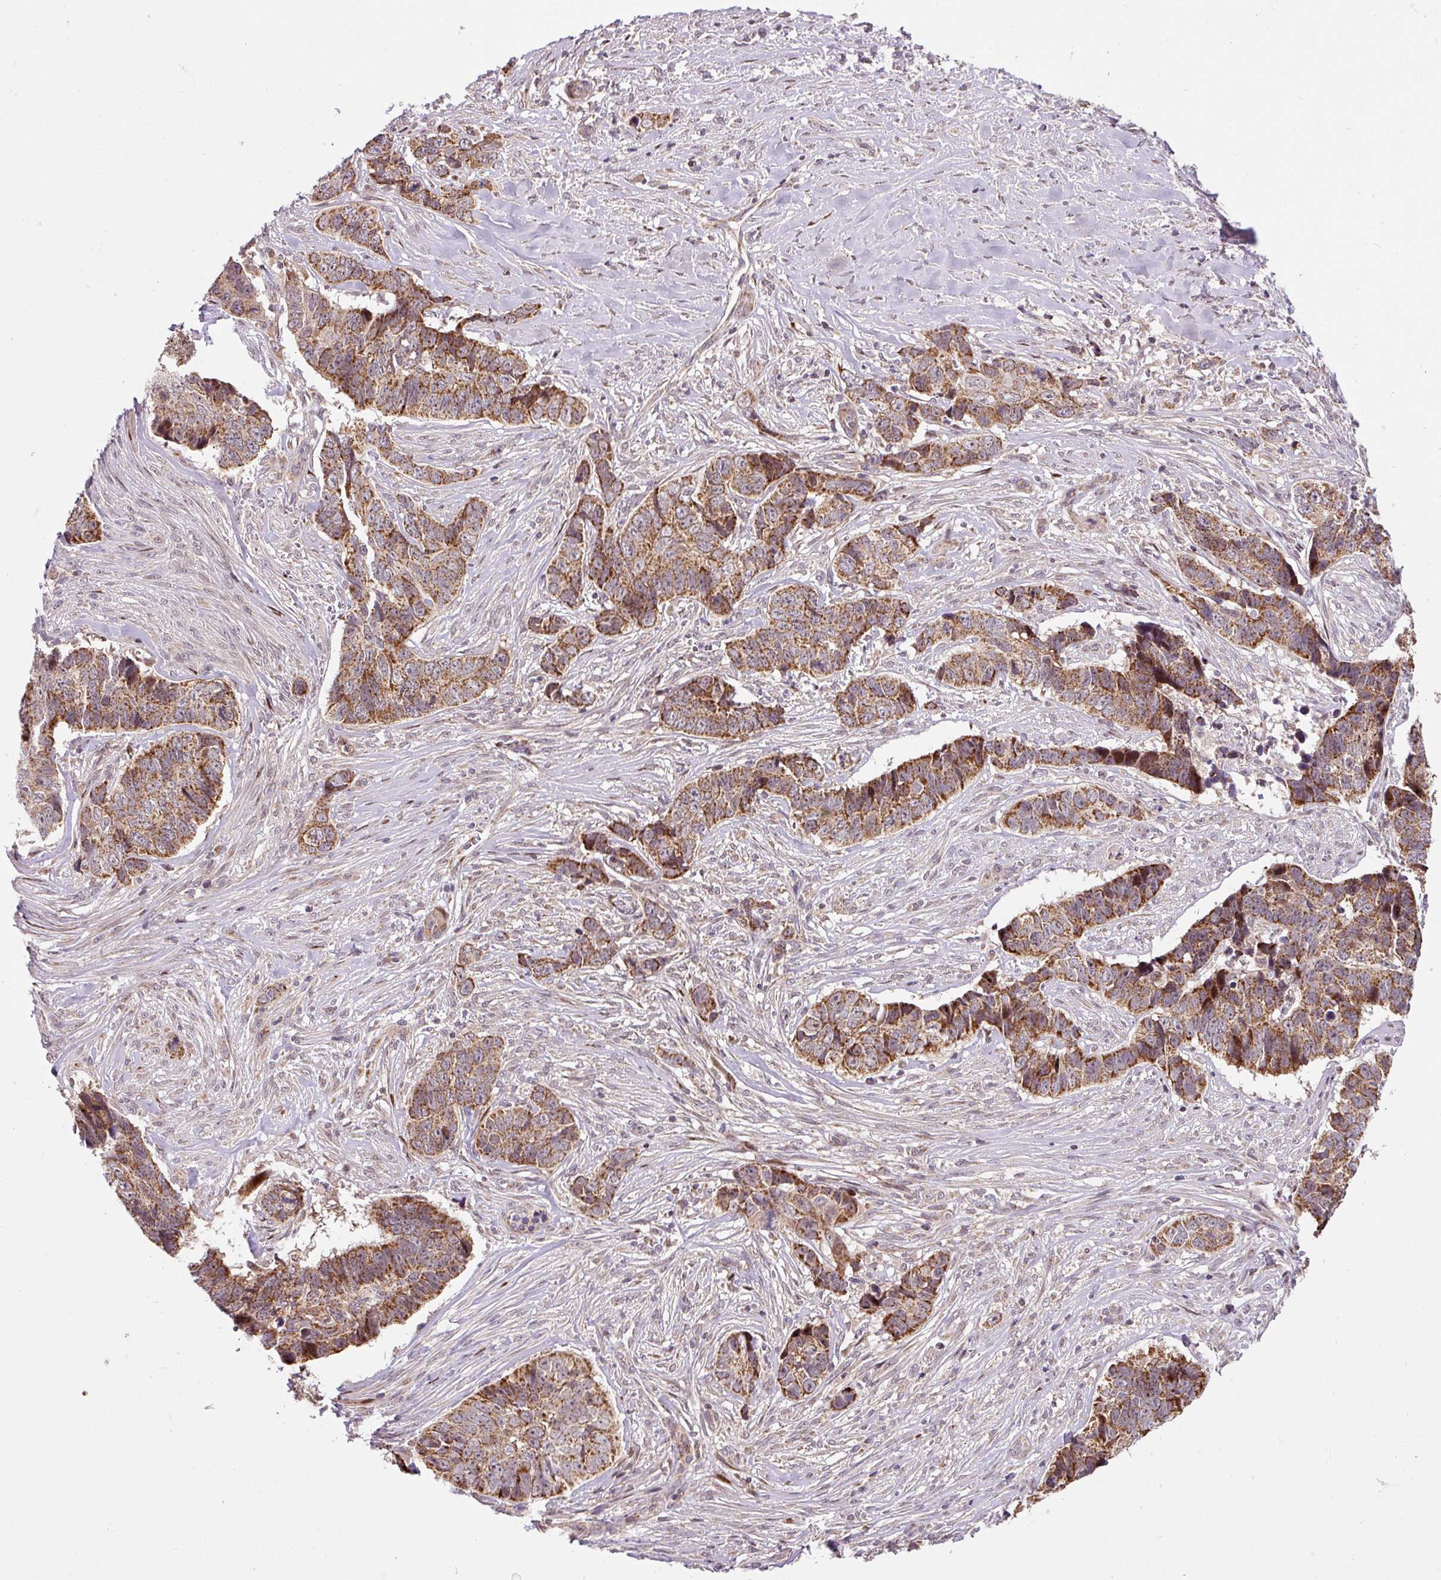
{"staining": {"intensity": "moderate", "quantity": ">75%", "location": "cytoplasmic/membranous"}, "tissue": "skin cancer", "cell_type": "Tumor cells", "image_type": "cancer", "snomed": [{"axis": "morphology", "description": "Basal cell carcinoma"}, {"axis": "topography", "description": "Skin"}], "caption": "This micrograph shows skin basal cell carcinoma stained with IHC to label a protein in brown. The cytoplasmic/membranous of tumor cells show moderate positivity for the protein. Nuclei are counter-stained blue.", "gene": "SARS2", "patient": {"sex": "female", "age": 82}}